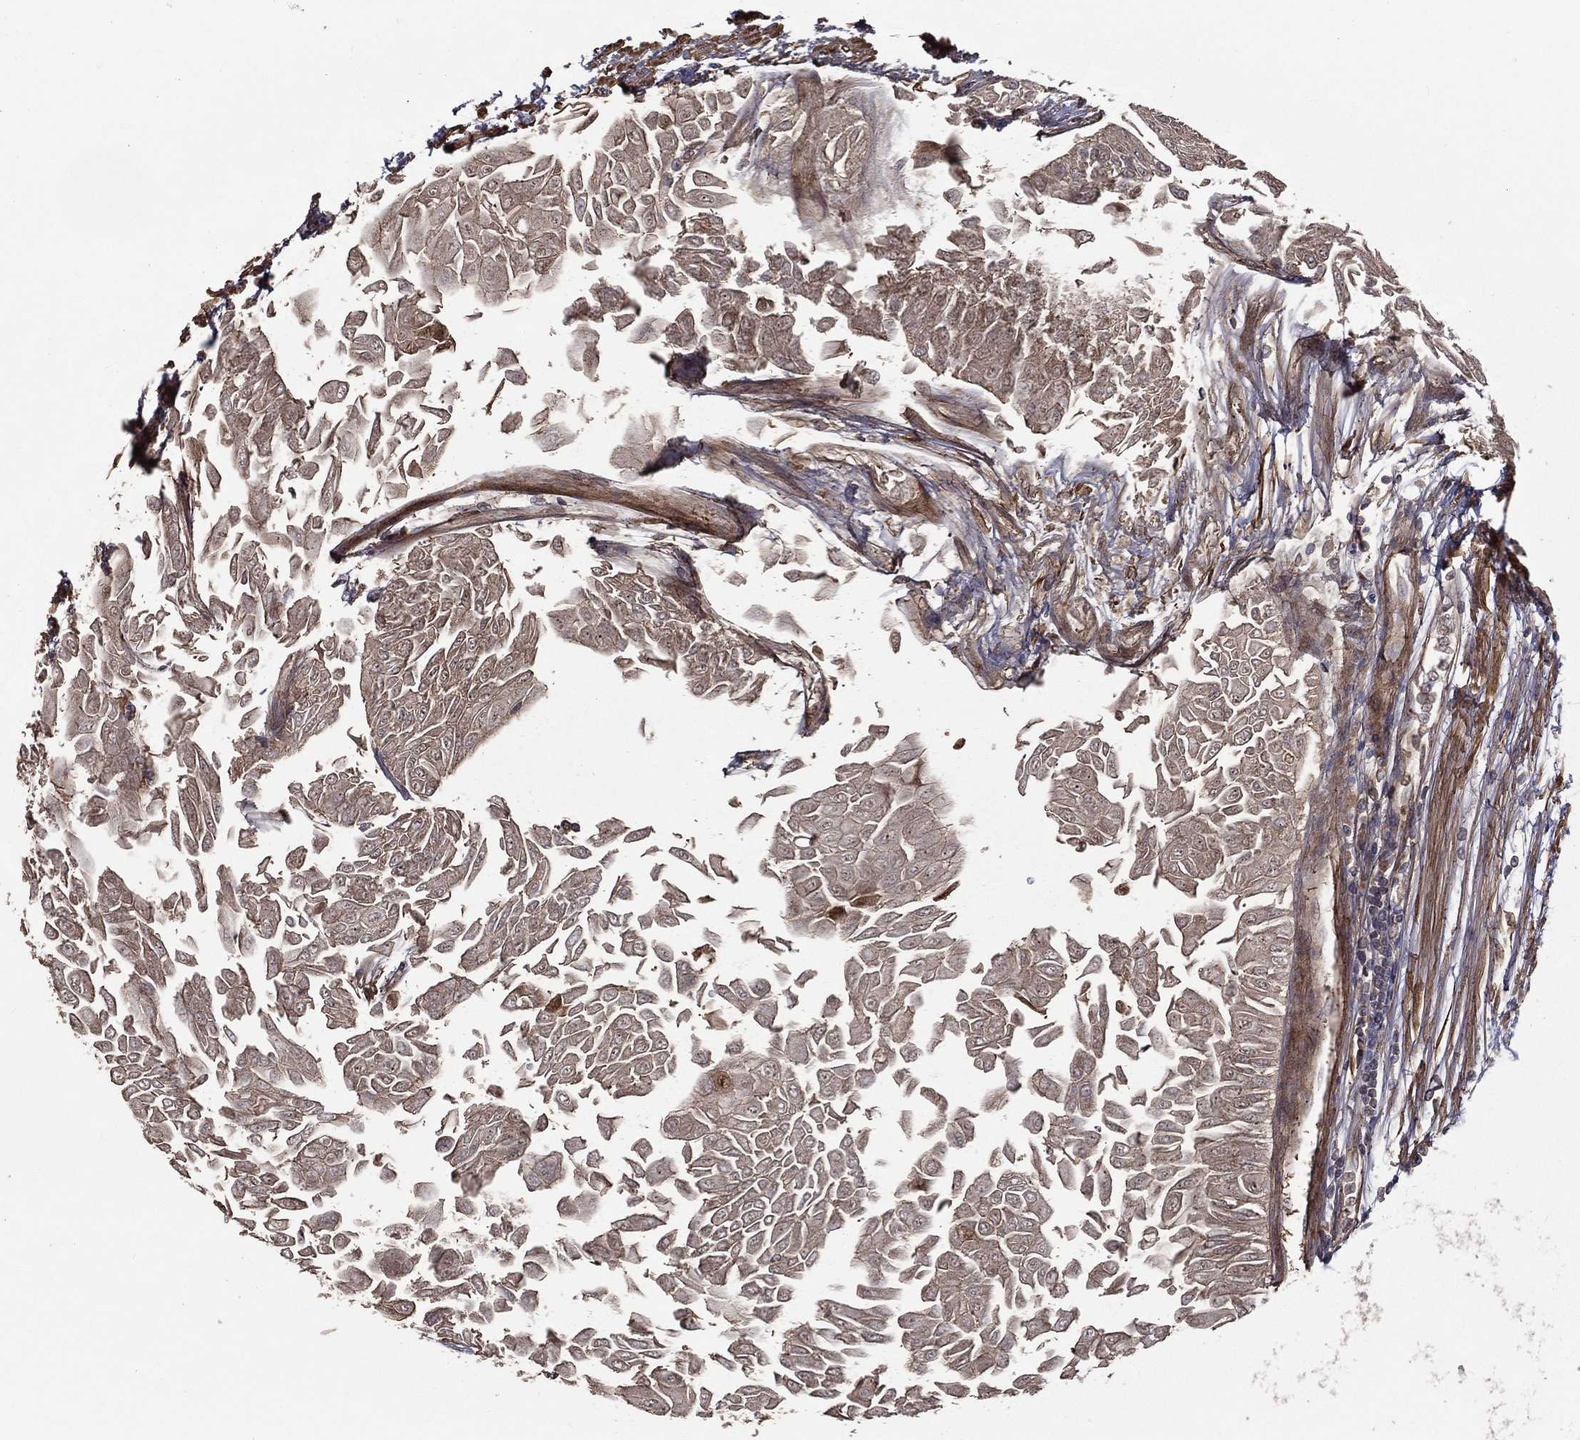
{"staining": {"intensity": "weak", "quantity": "25%-75%", "location": "cytoplasmic/membranous"}, "tissue": "urothelial cancer", "cell_type": "Tumor cells", "image_type": "cancer", "snomed": [{"axis": "morphology", "description": "Urothelial carcinoma, Low grade"}, {"axis": "topography", "description": "Urinary bladder"}], "caption": "Immunohistochemistry (IHC) of human urothelial carcinoma (low-grade) displays low levels of weak cytoplasmic/membranous staining in about 25%-75% of tumor cells.", "gene": "OLFML1", "patient": {"sex": "male", "age": 67}}